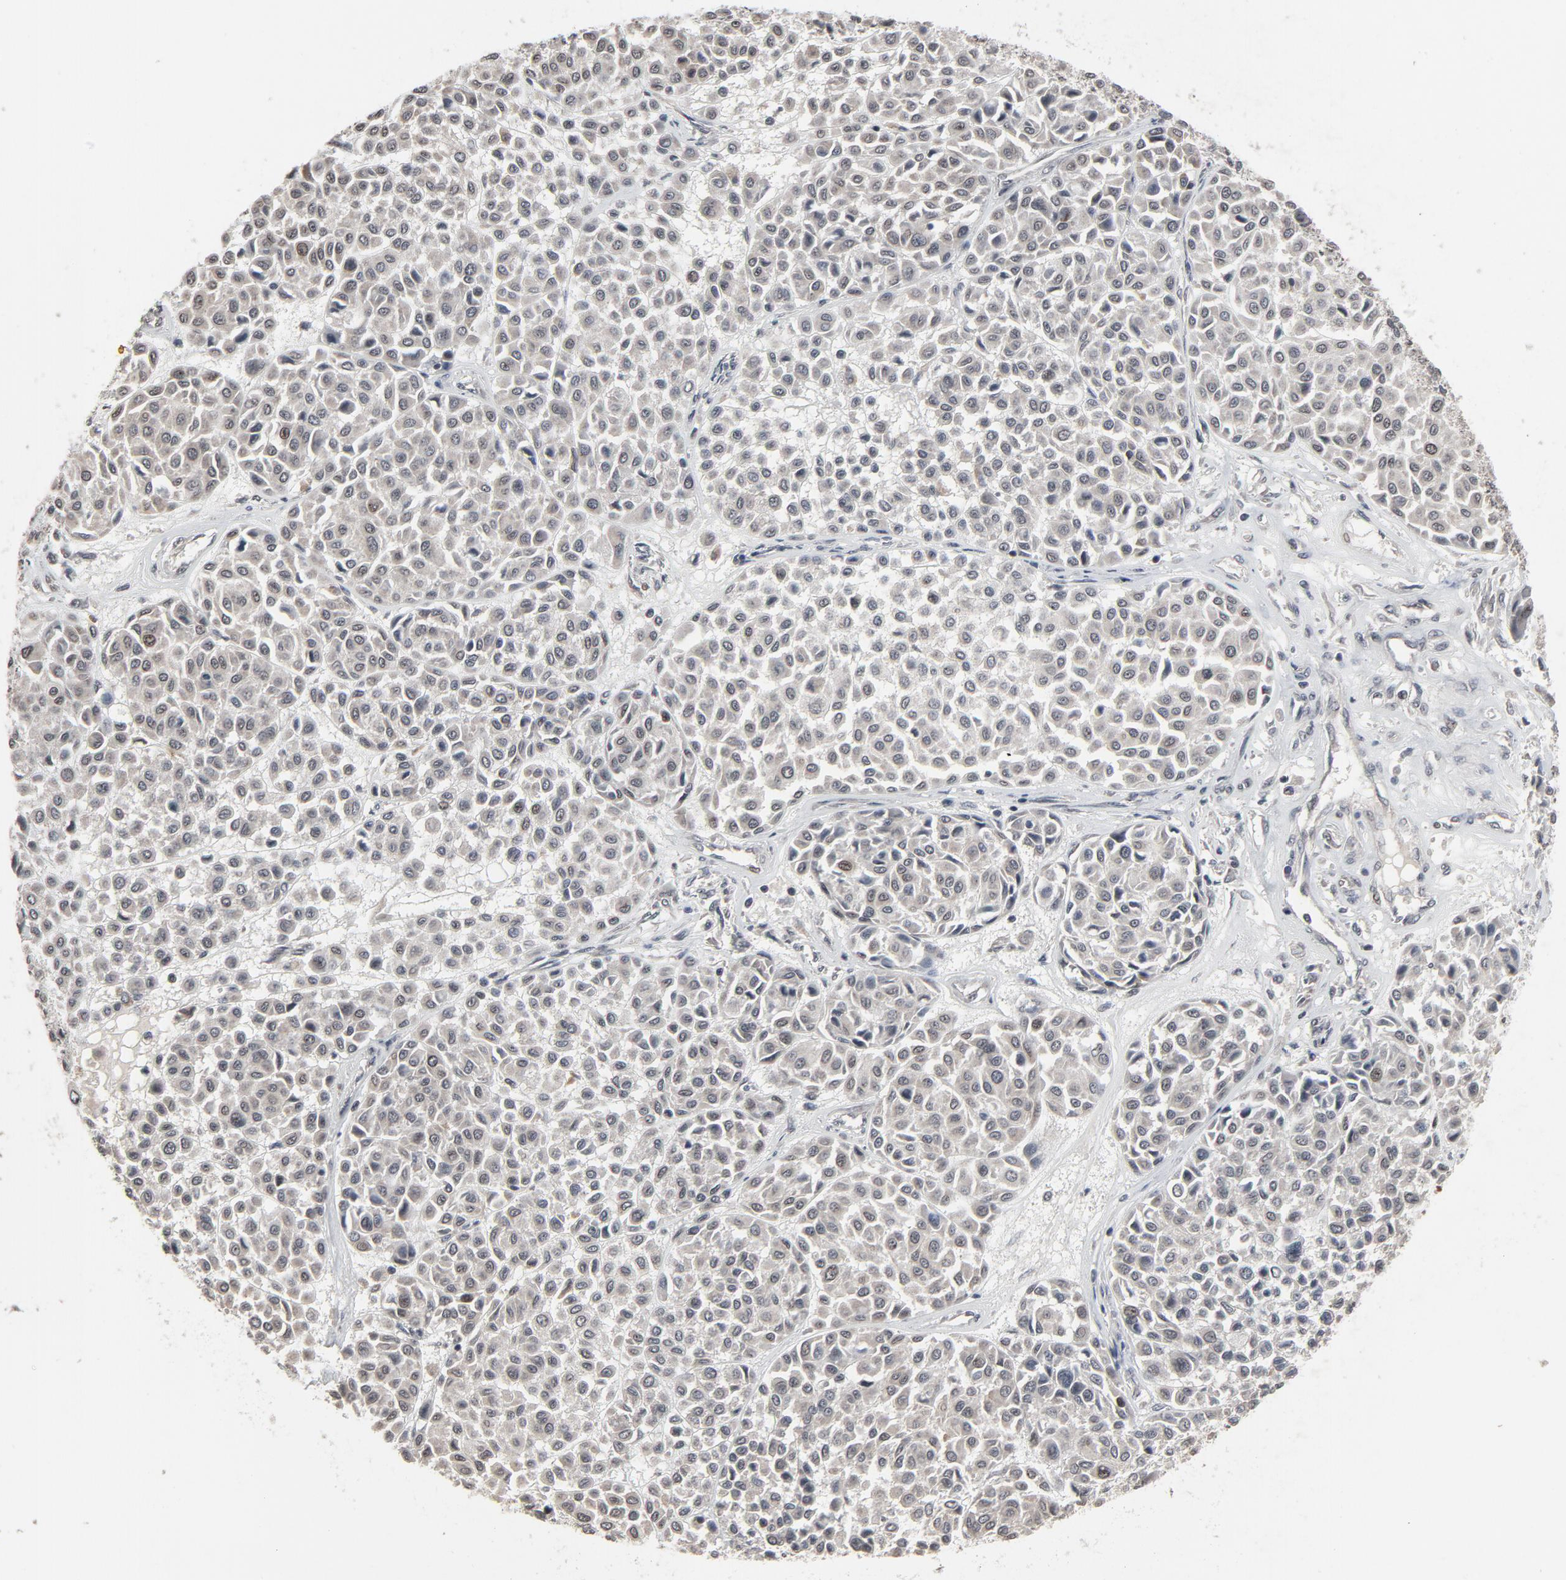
{"staining": {"intensity": "weak", "quantity": "25%-75%", "location": "nuclear"}, "tissue": "melanoma", "cell_type": "Tumor cells", "image_type": "cancer", "snomed": [{"axis": "morphology", "description": "Malignant melanoma, Metastatic site"}, {"axis": "topography", "description": "Soft tissue"}], "caption": "Human malignant melanoma (metastatic site) stained with a protein marker reveals weak staining in tumor cells.", "gene": "POM121", "patient": {"sex": "male", "age": 41}}